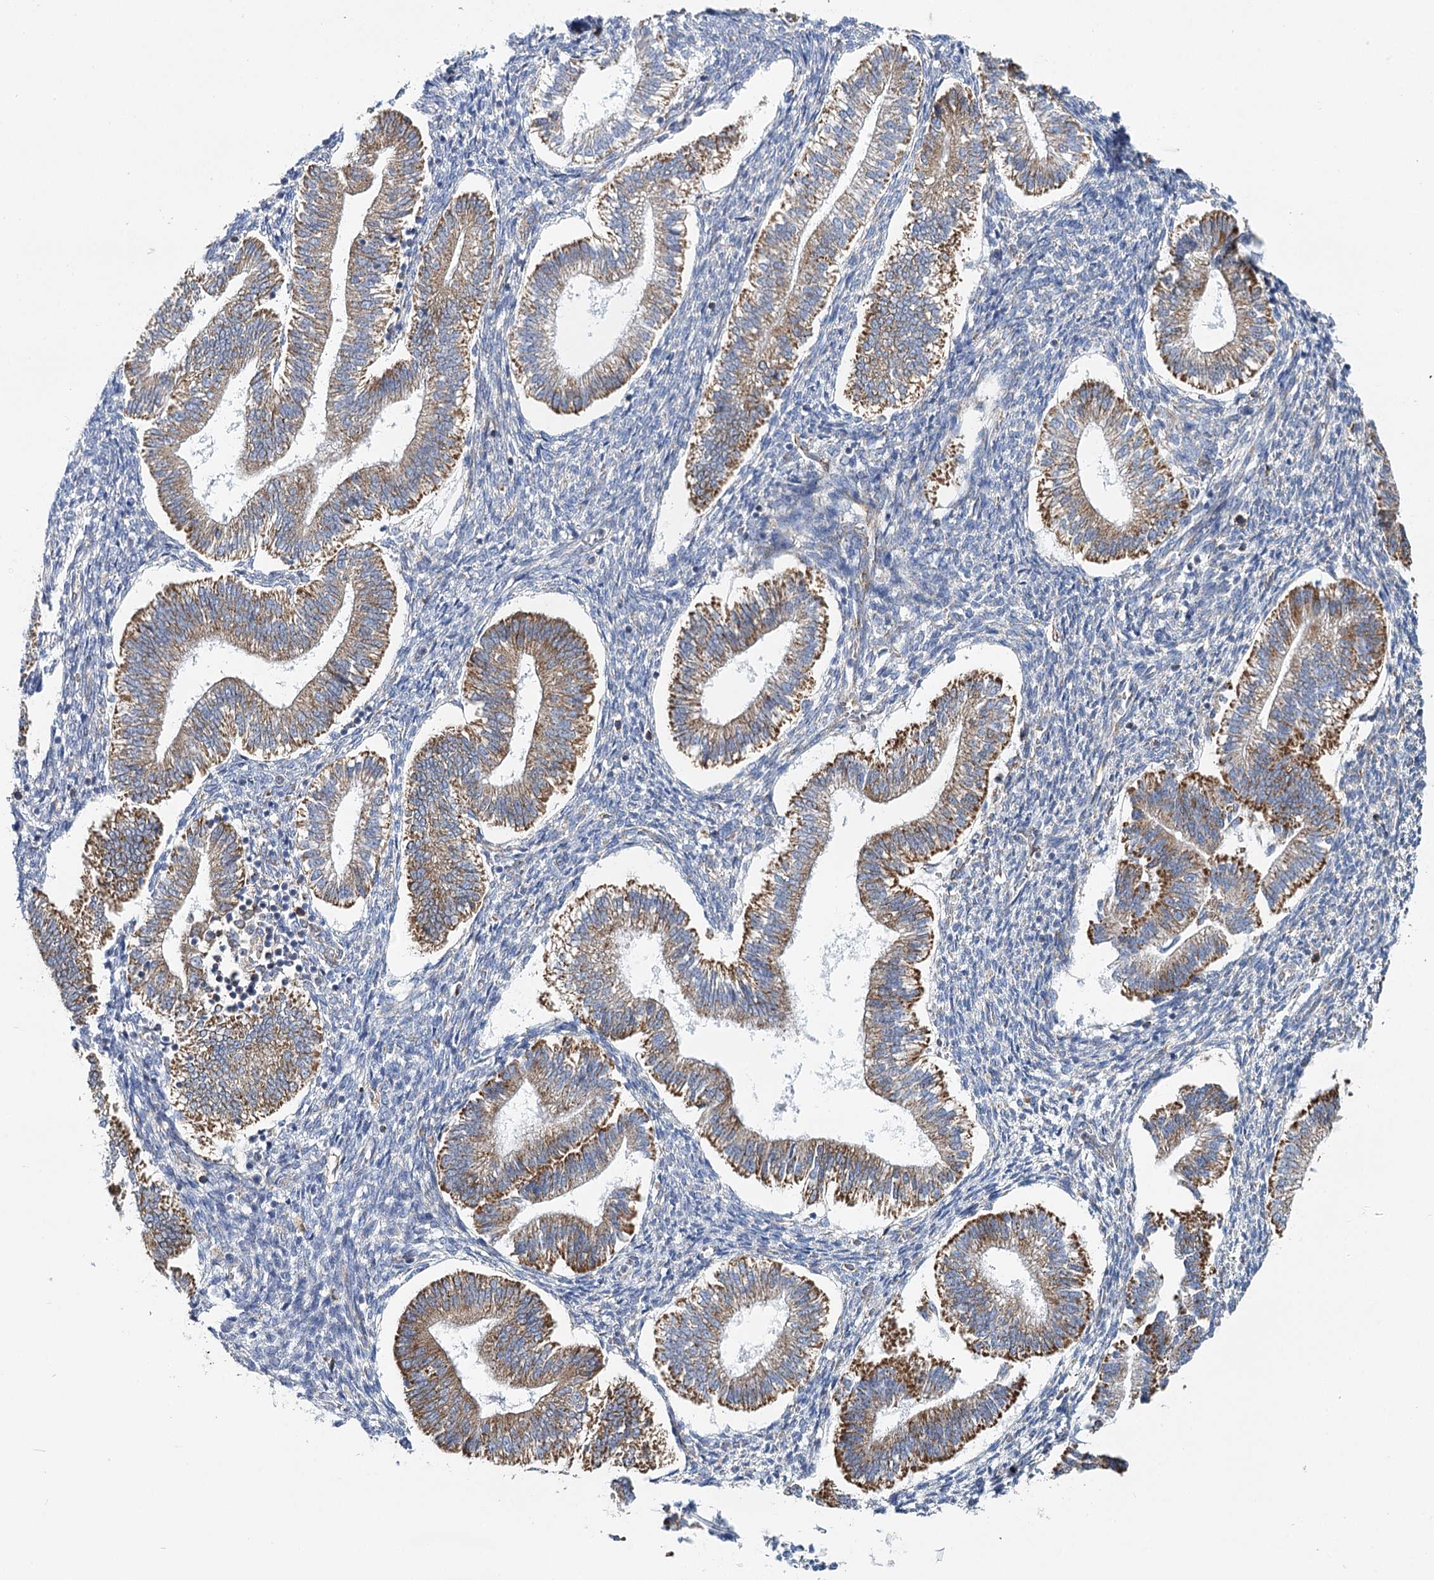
{"staining": {"intensity": "negative", "quantity": "none", "location": "none"}, "tissue": "endometrium", "cell_type": "Cells in endometrial stroma", "image_type": "normal", "snomed": [{"axis": "morphology", "description": "Normal tissue, NOS"}, {"axis": "topography", "description": "Endometrium"}], "caption": "This is an immunohistochemistry (IHC) histopathology image of benign human endometrium. There is no expression in cells in endometrial stroma.", "gene": "THUMPD3", "patient": {"sex": "female", "age": 25}}